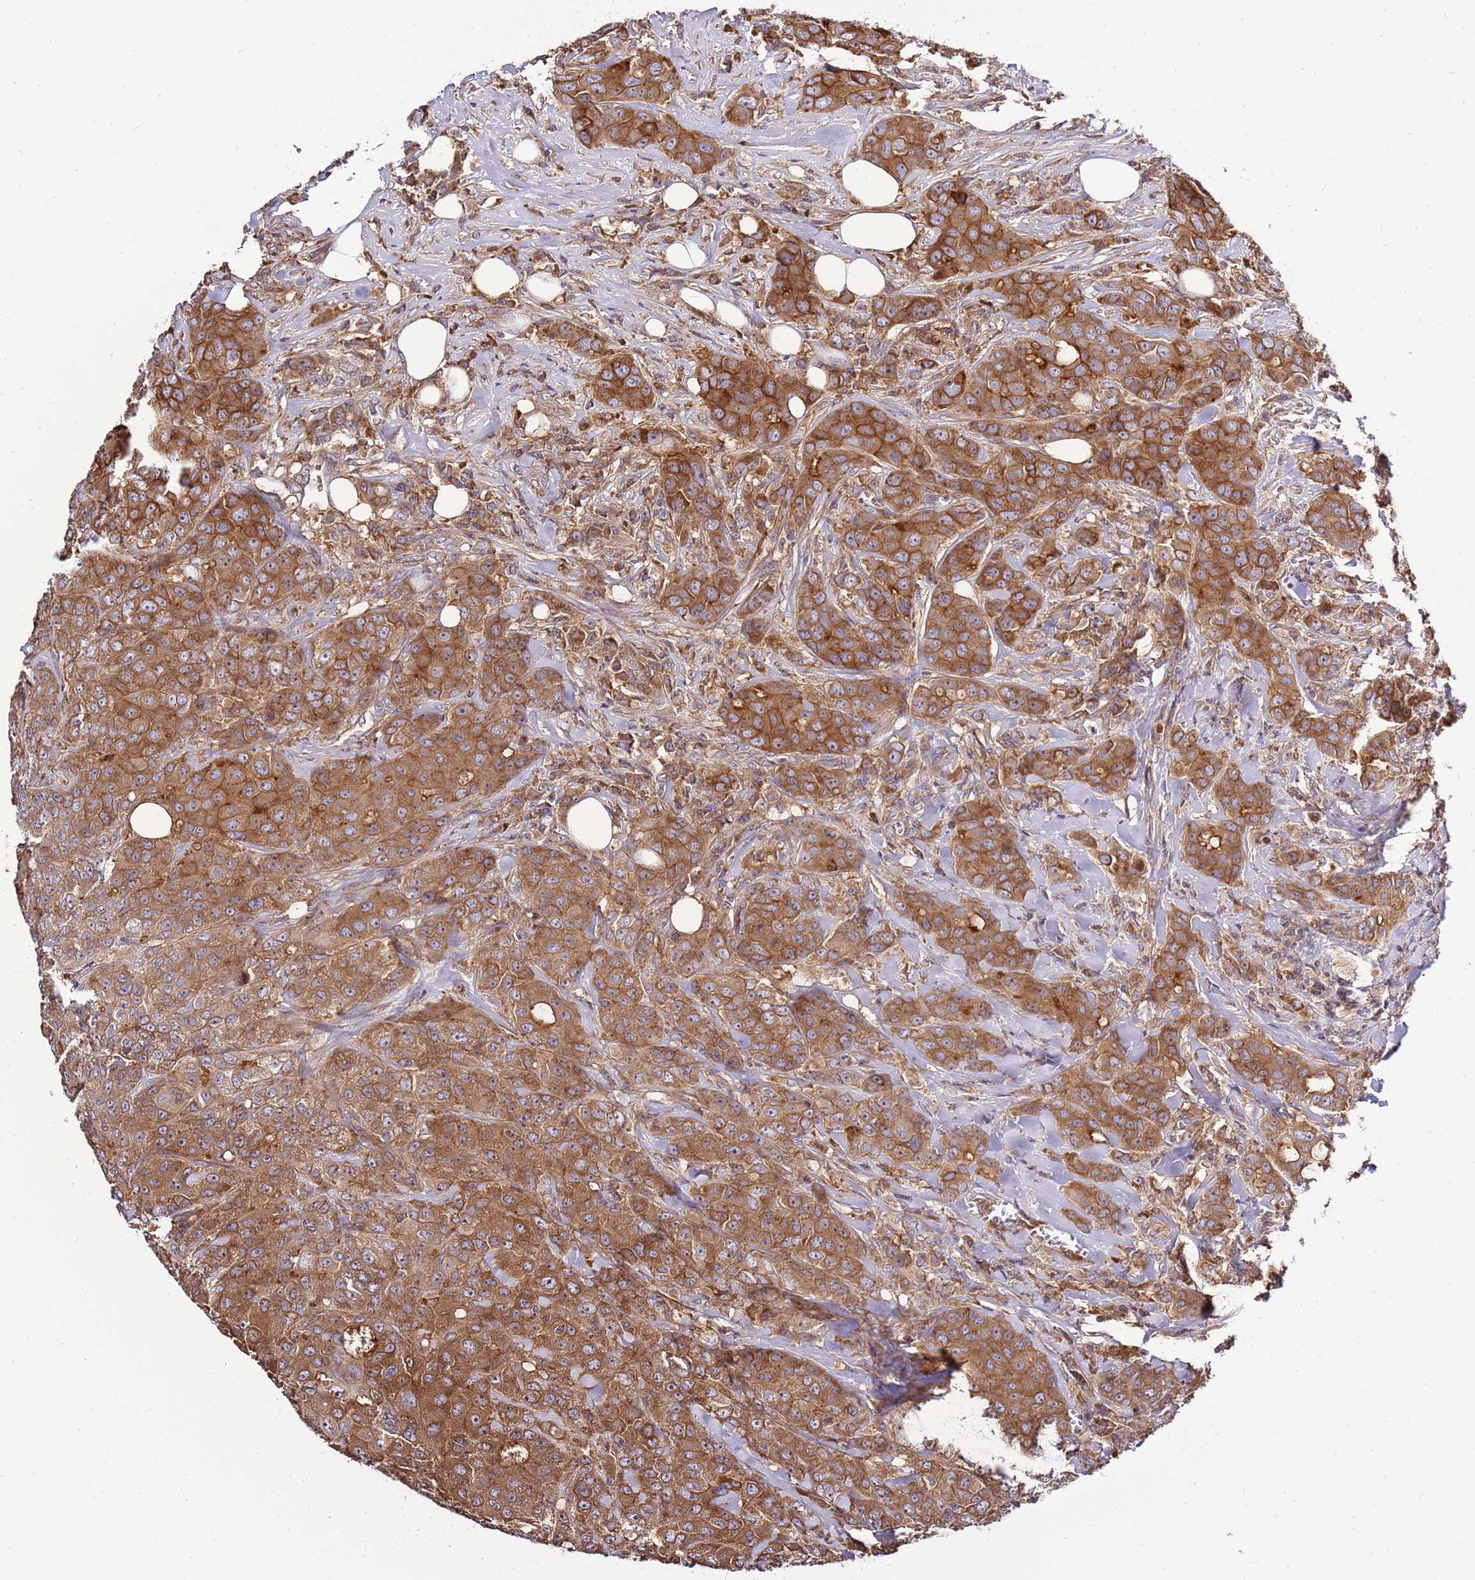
{"staining": {"intensity": "strong", "quantity": ">75%", "location": "cytoplasmic/membranous"}, "tissue": "breast cancer", "cell_type": "Tumor cells", "image_type": "cancer", "snomed": [{"axis": "morphology", "description": "Duct carcinoma"}, {"axis": "topography", "description": "Breast"}], "caption": "DAB immunohistochemical staining of breast cancer (intraductal carcinoma) displays strong cytoplasmic/membranous protein positivity in about >75% of tumor cells.", "gene": "ATXN2L", "patient": {"sex": "female", "age": 43}}